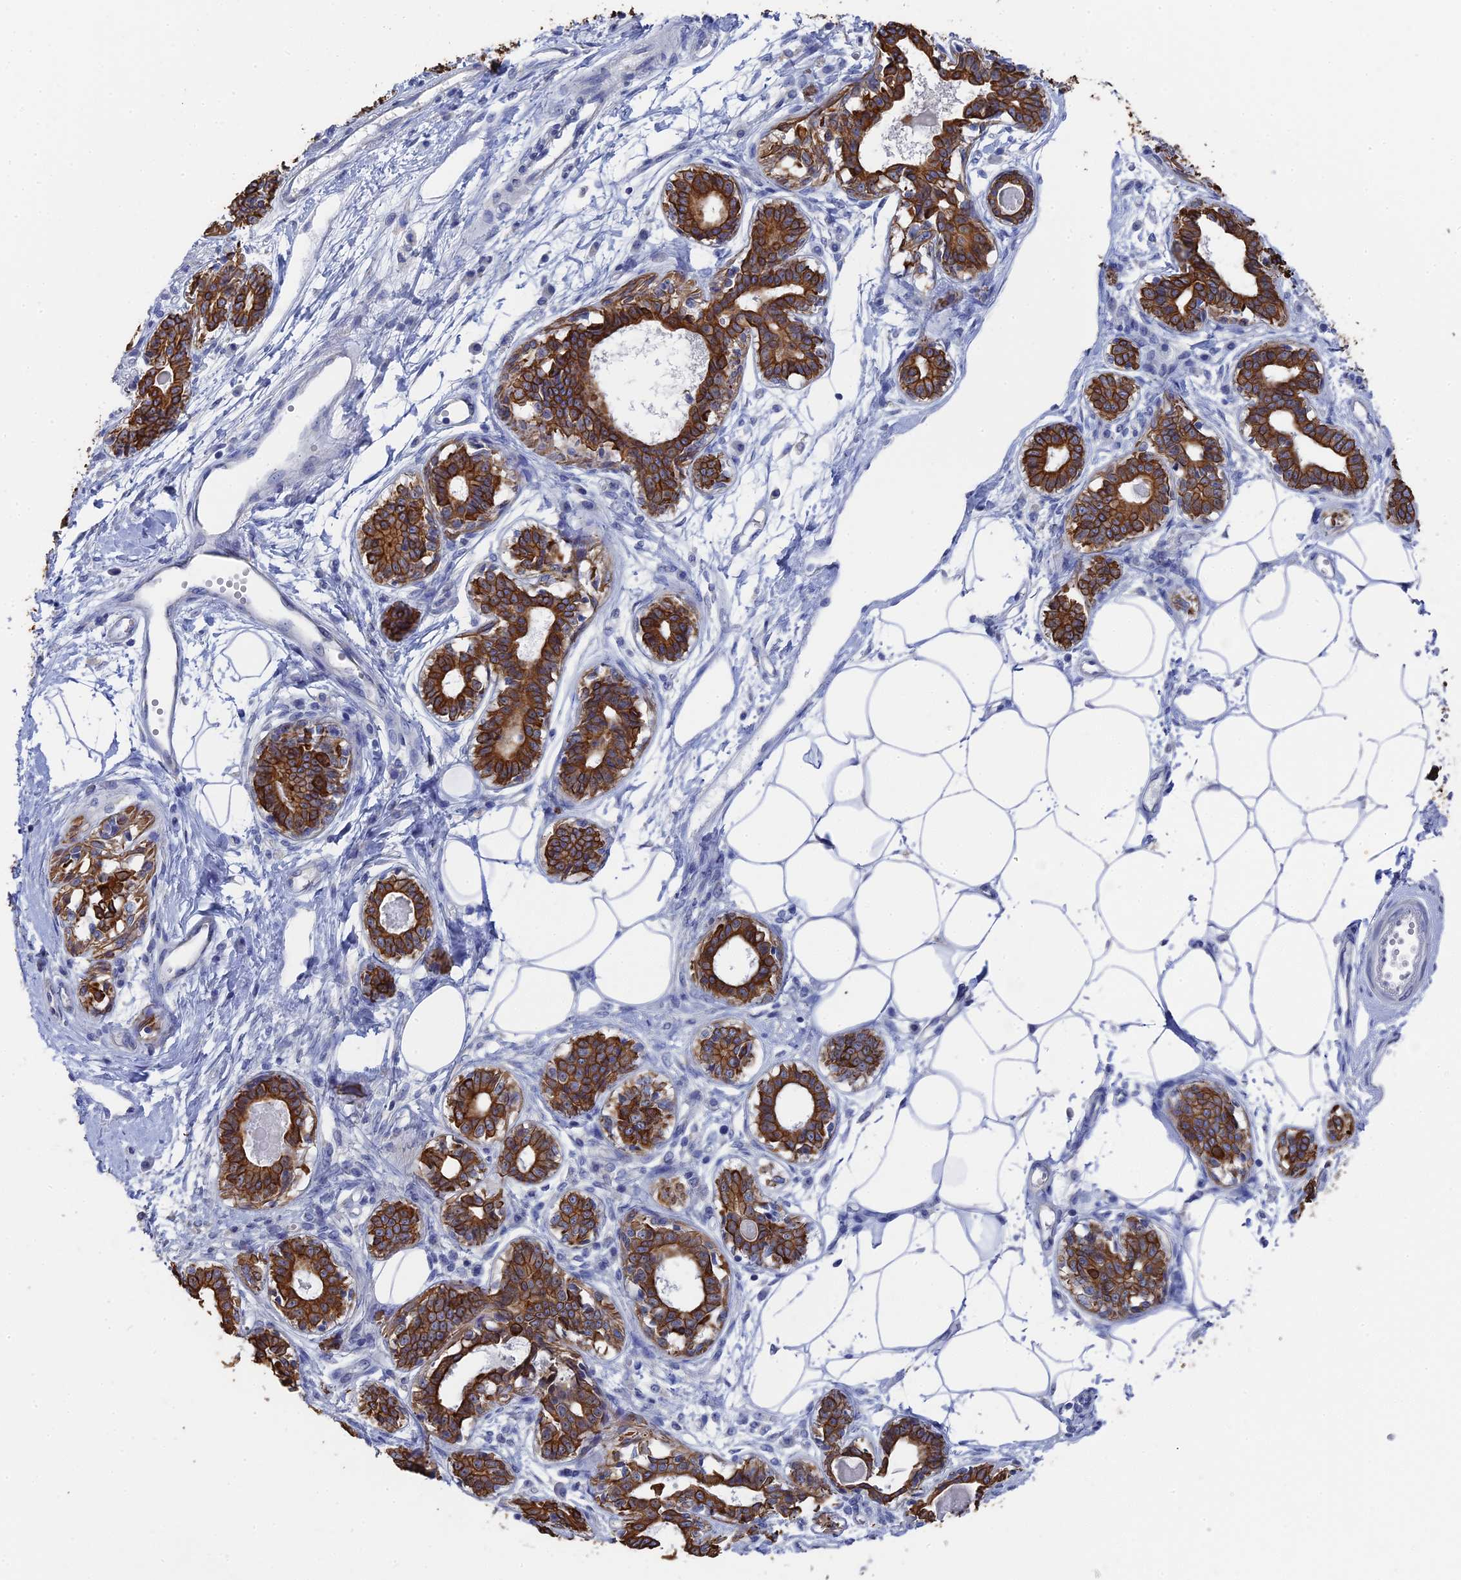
{"staining": {"intensity": "negative", "quantity": "none", "location": "none"}, "tissue": "breast", "cell_type": "Adipocytes", "image_type": "normal", "snomed": [{"axis": "morphology", "description": "Normal tissue, NOS"}, {"axis": "topography", "description": "Breast"}], "caption": "DAB immunohistochemical staining of unremarkable breast reveals no significant expression in adipocytes. The staining was performed using DAB to visualize the protein expression in brown, while the nuclei were stained in blue with hematoxylin (Magnification: 20x).", "gene": "SRFBP1", "patient": {"sex": "female", "age": 45}}